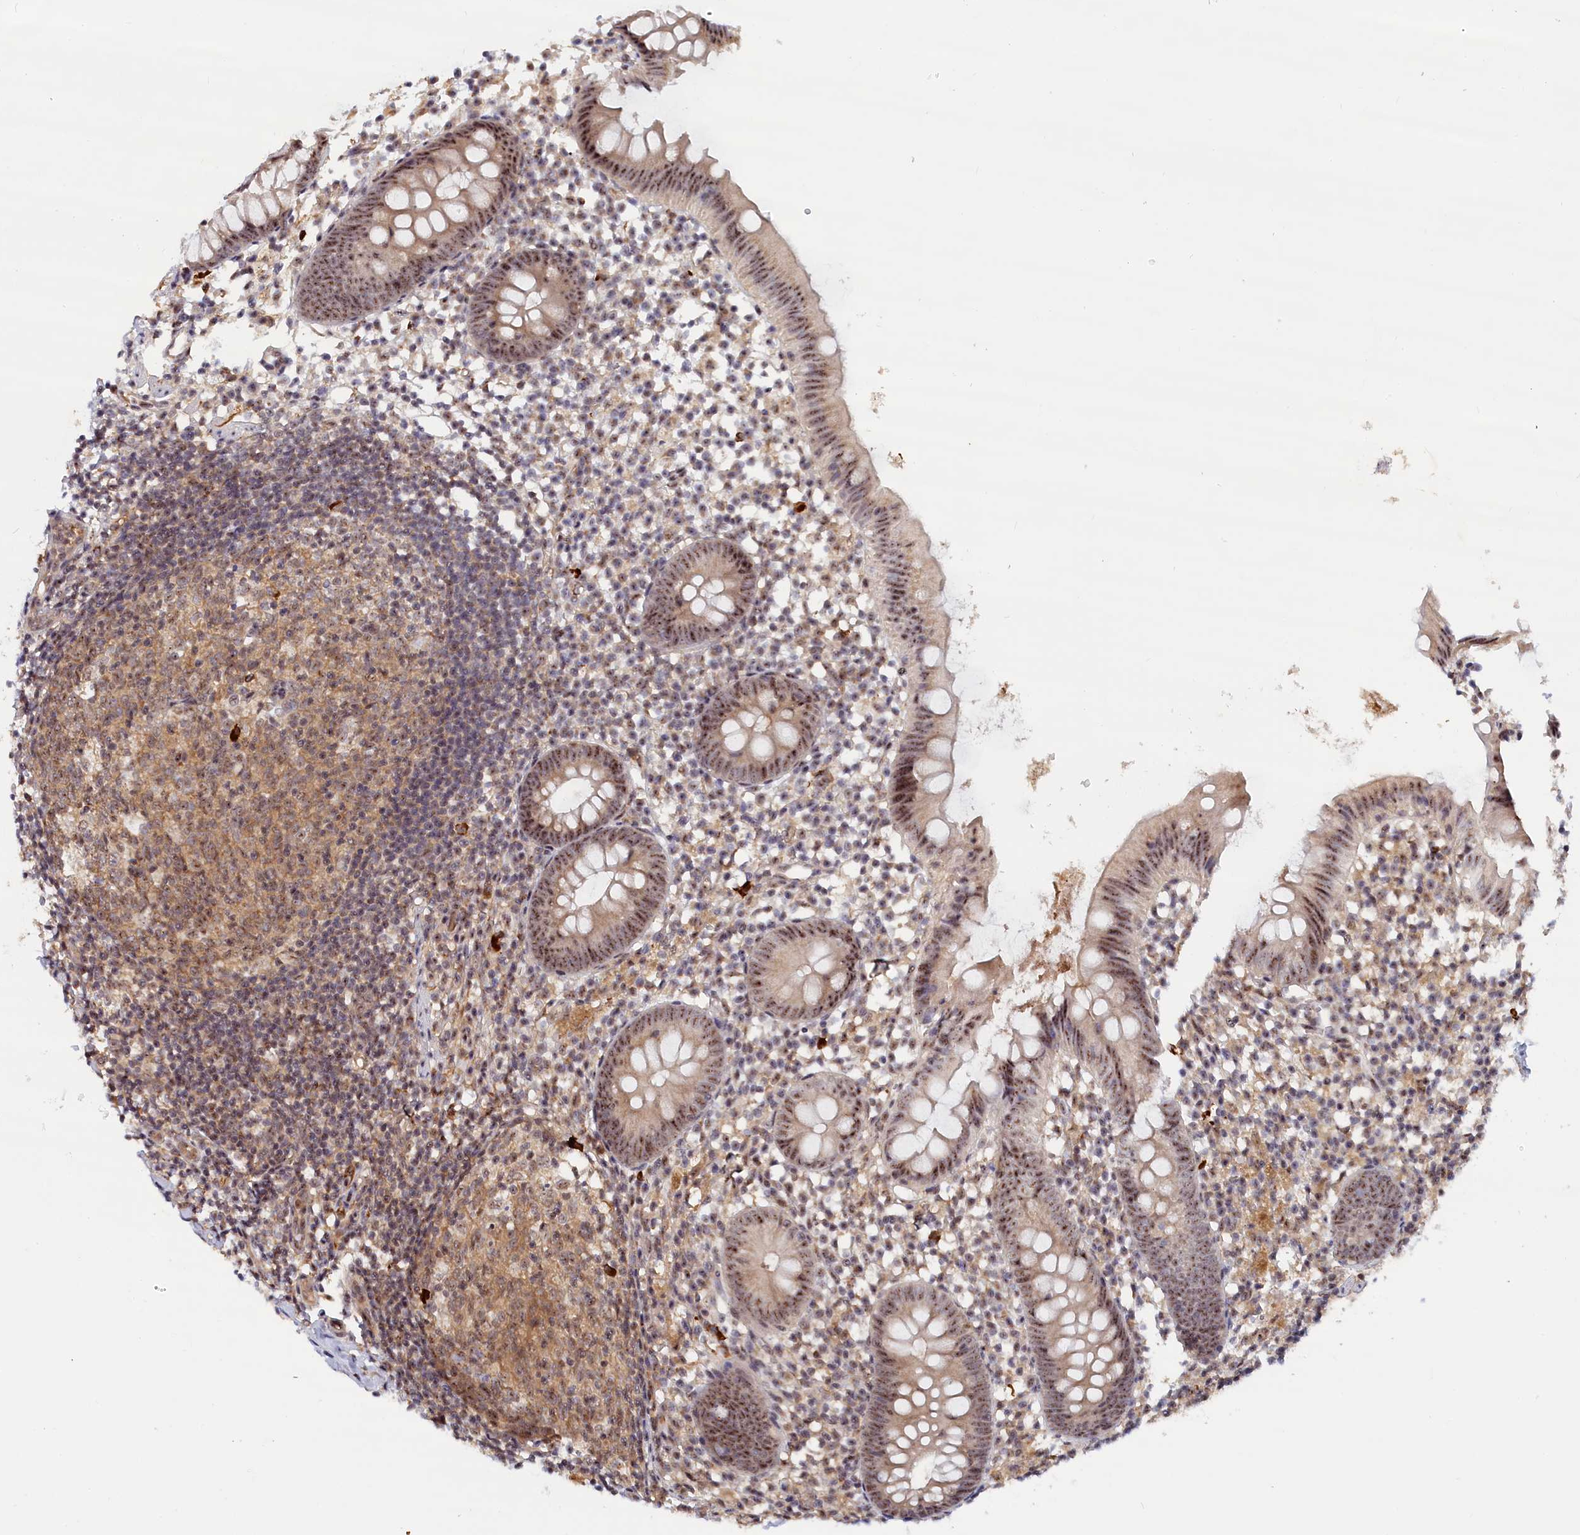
{"staining": {"intensity": "moderate", "quantity": ">75%", "location": "nuclear"}, "tissue": "appendix", "cell_type": "Glandular cells", "image_type": "normal", "snomed": [{"axis": "morphology", "description": "Normal tissue, NOS"}, {"axis": "topography", "description": "Appendix"}], "caption": "High-power microscopy captured an immunohistochemistry (IHC) histopathology image of unremarkable appendix, revealing moderate nuclear positivity in approximately >75% of glandular cells.", "gene": "TAB1", "patient": {"sex": "female", "age": 20}}